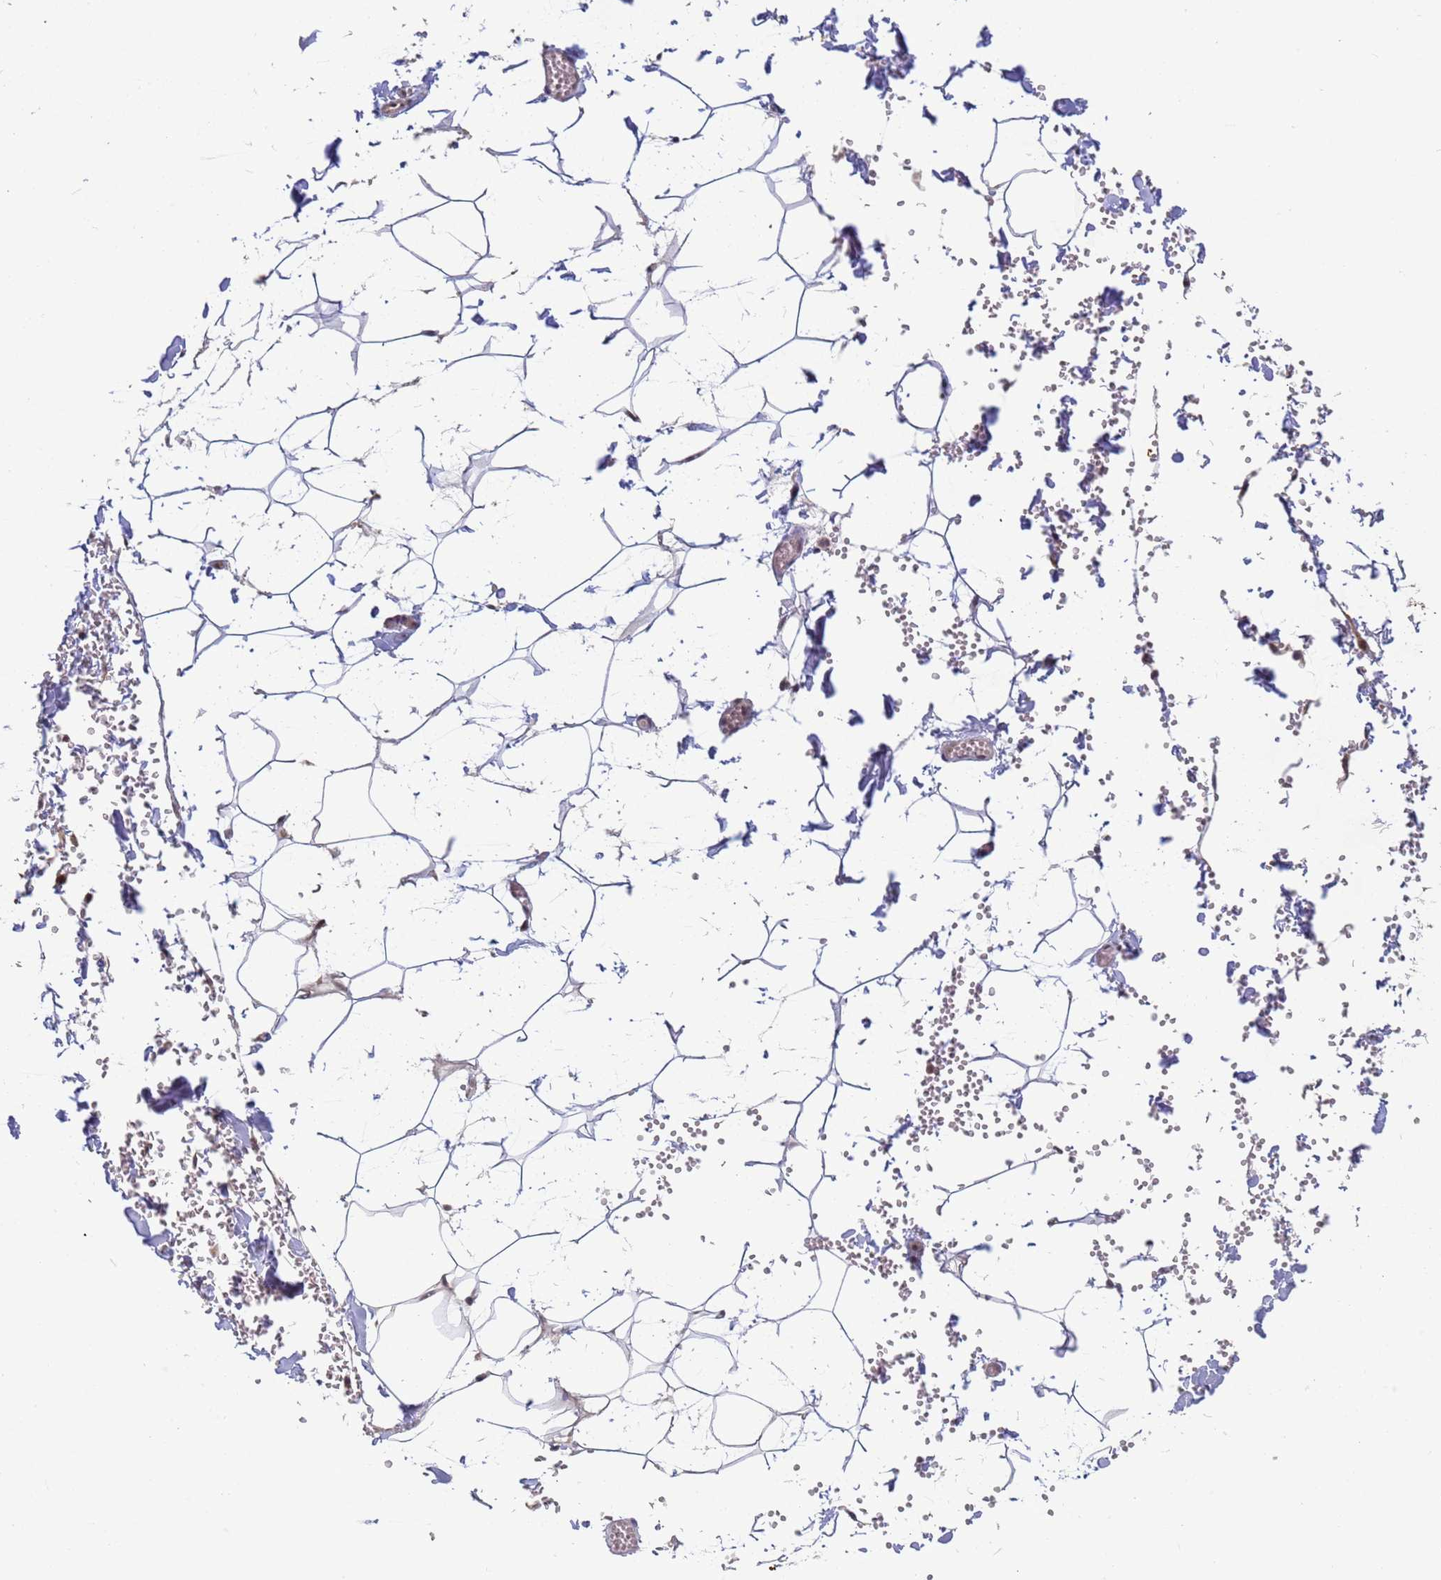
{"staining": {"intensity": "negative", "quantity": "none", "location": "none"}, "tissue": "adipose tissue", "cell_type": "Adipocytes", "image_type": "normal", "snomed": [{"axis": "morphology", "description": "Normal tissue, NOS"}, {"axis": "topography", "description": "Gallbladder"}, {"axis": "topography", "description": "Peripheral nerve tissue"}], "caption": "DAB immunohistochemical staining of normal human adipose tissue demonstrates no significant positivity in adipocytes.", "gene": "VWA3A", "patient": {"sex": "male", "age": 38}}